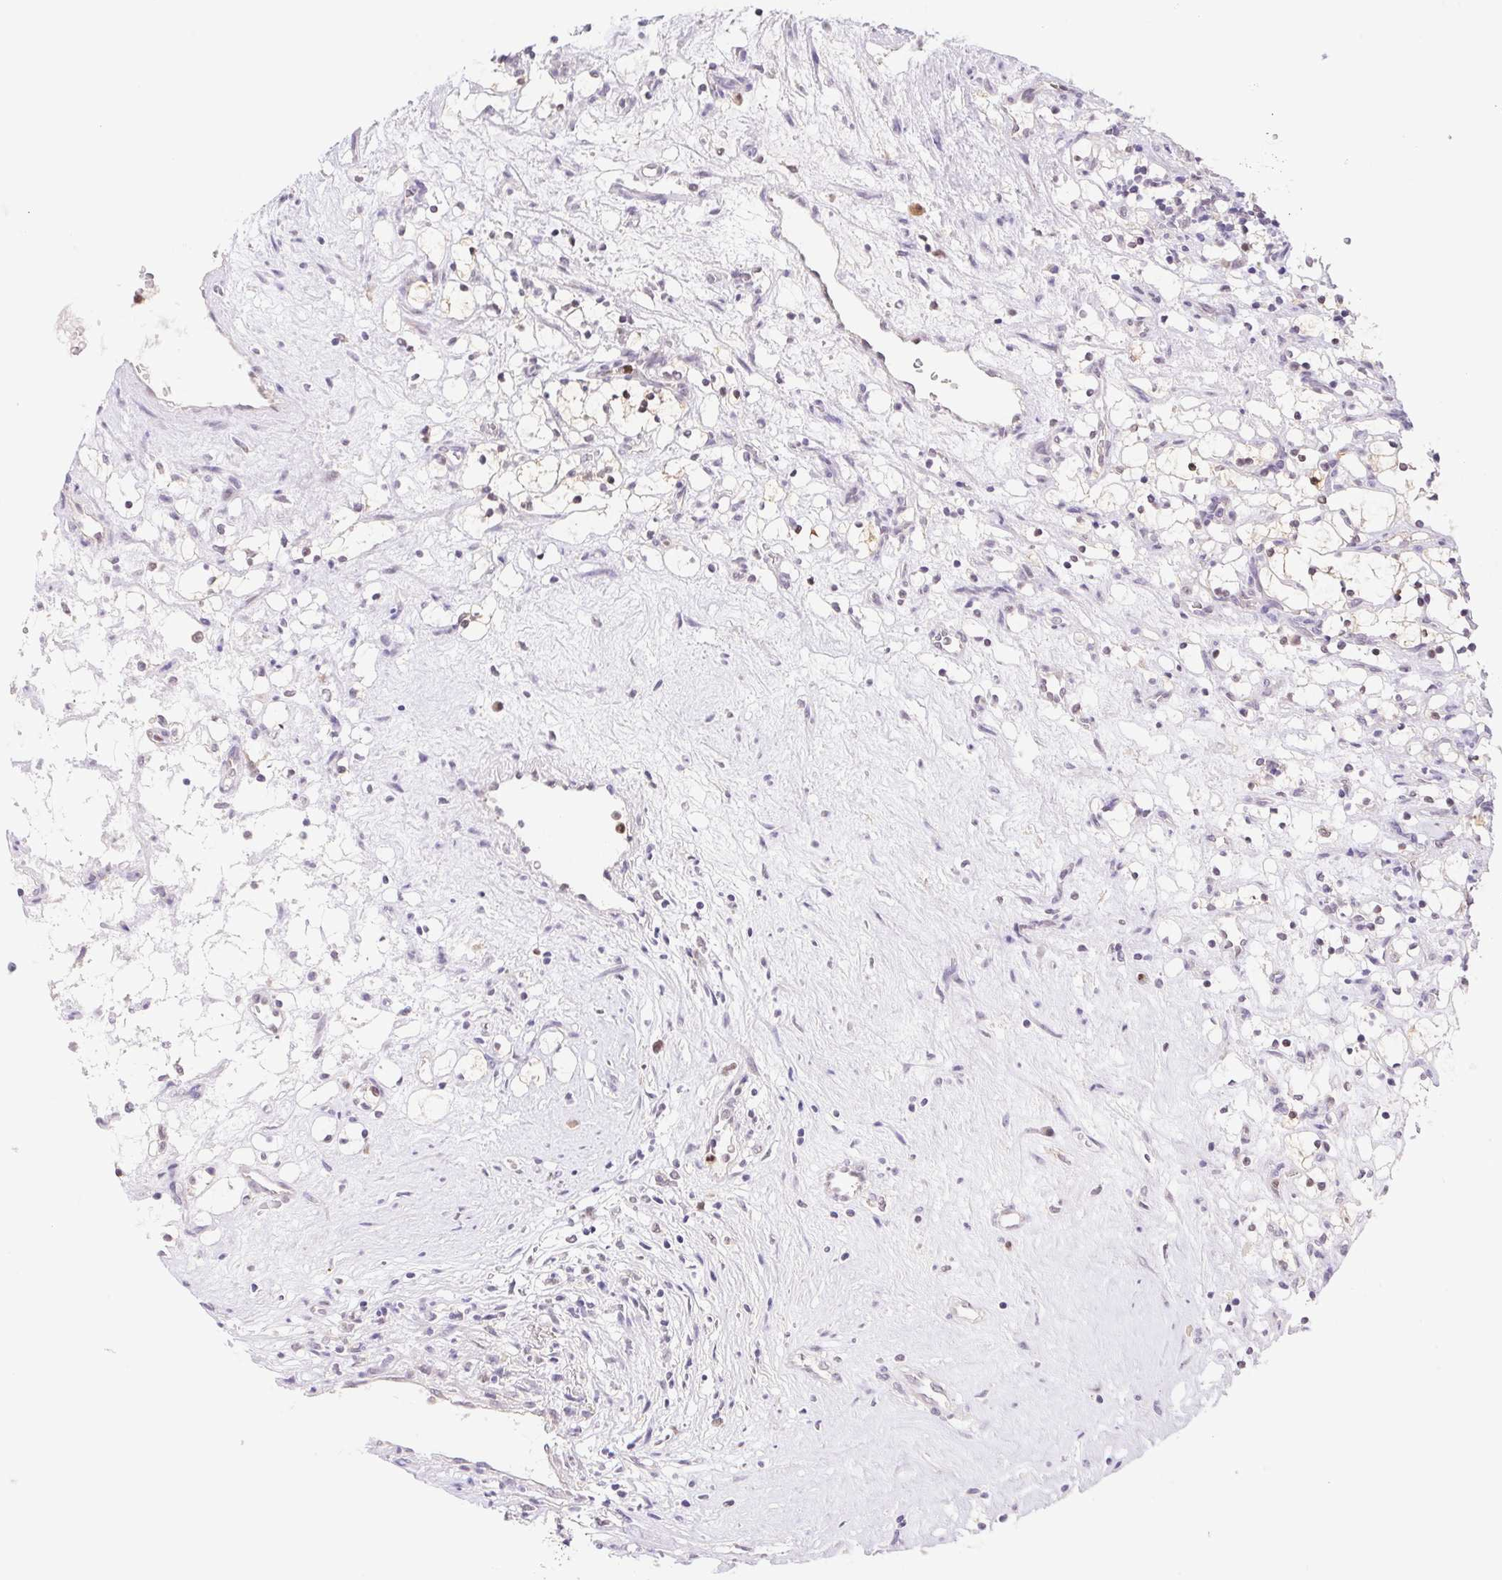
{"staining": {"intensity": "weak", "quantity": "<25%", "location": "nuclear"}, "tissue": "renal cancer", "cell_type": "Tumor cells", "image_type": "cancer", "snomed": [{"axis": "morphology", "description": "Adenocarcinoma, NOS"}, {"axis": "topography", "description": "Kidney"}], "caption": "Tumor cells show no significant protein staining in renal cancer (adenocarcinoma).", "gene": "L3MBTL4", "patient": {"sex": "female", "age": 69}}